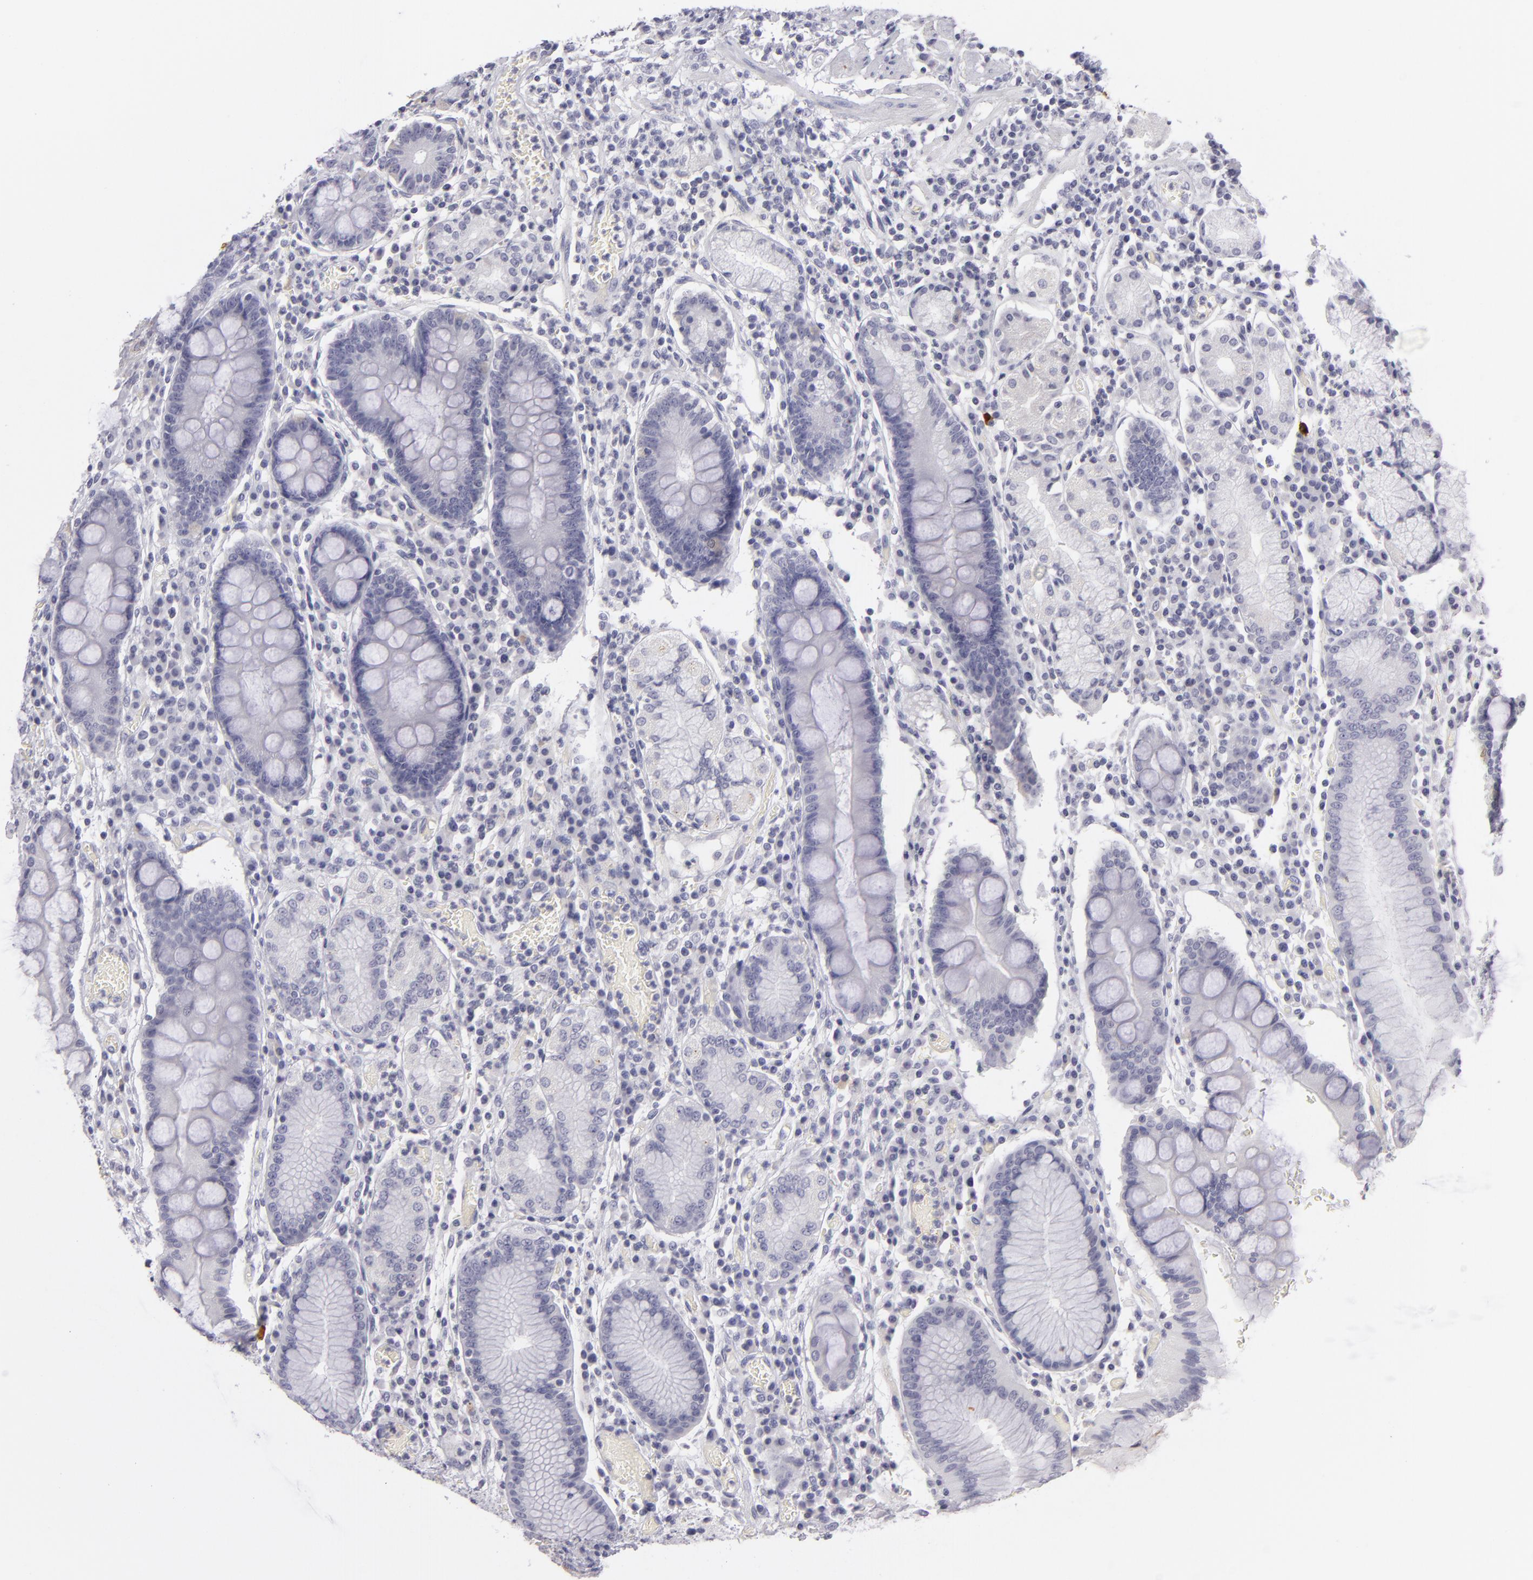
{"staining": {"intensity": "weak", "quantity": "<25%", "location": "cytoplasmic/membranous"}, "tissue": "stomach", "cell_type": "Glandular cells", "image_type": "normal", "snomed": [{"axis": "morphology", "description": "Normal tissue, NOS"}, {"axis": "topography", "description": "Stomach, lower"}], "caption": "A photomicrograph of stomach stained for a protein demonstrates no brown staining in glandular cells.", "gene": "TNNC1", "patient": {"sex": "female", "age": 73}}